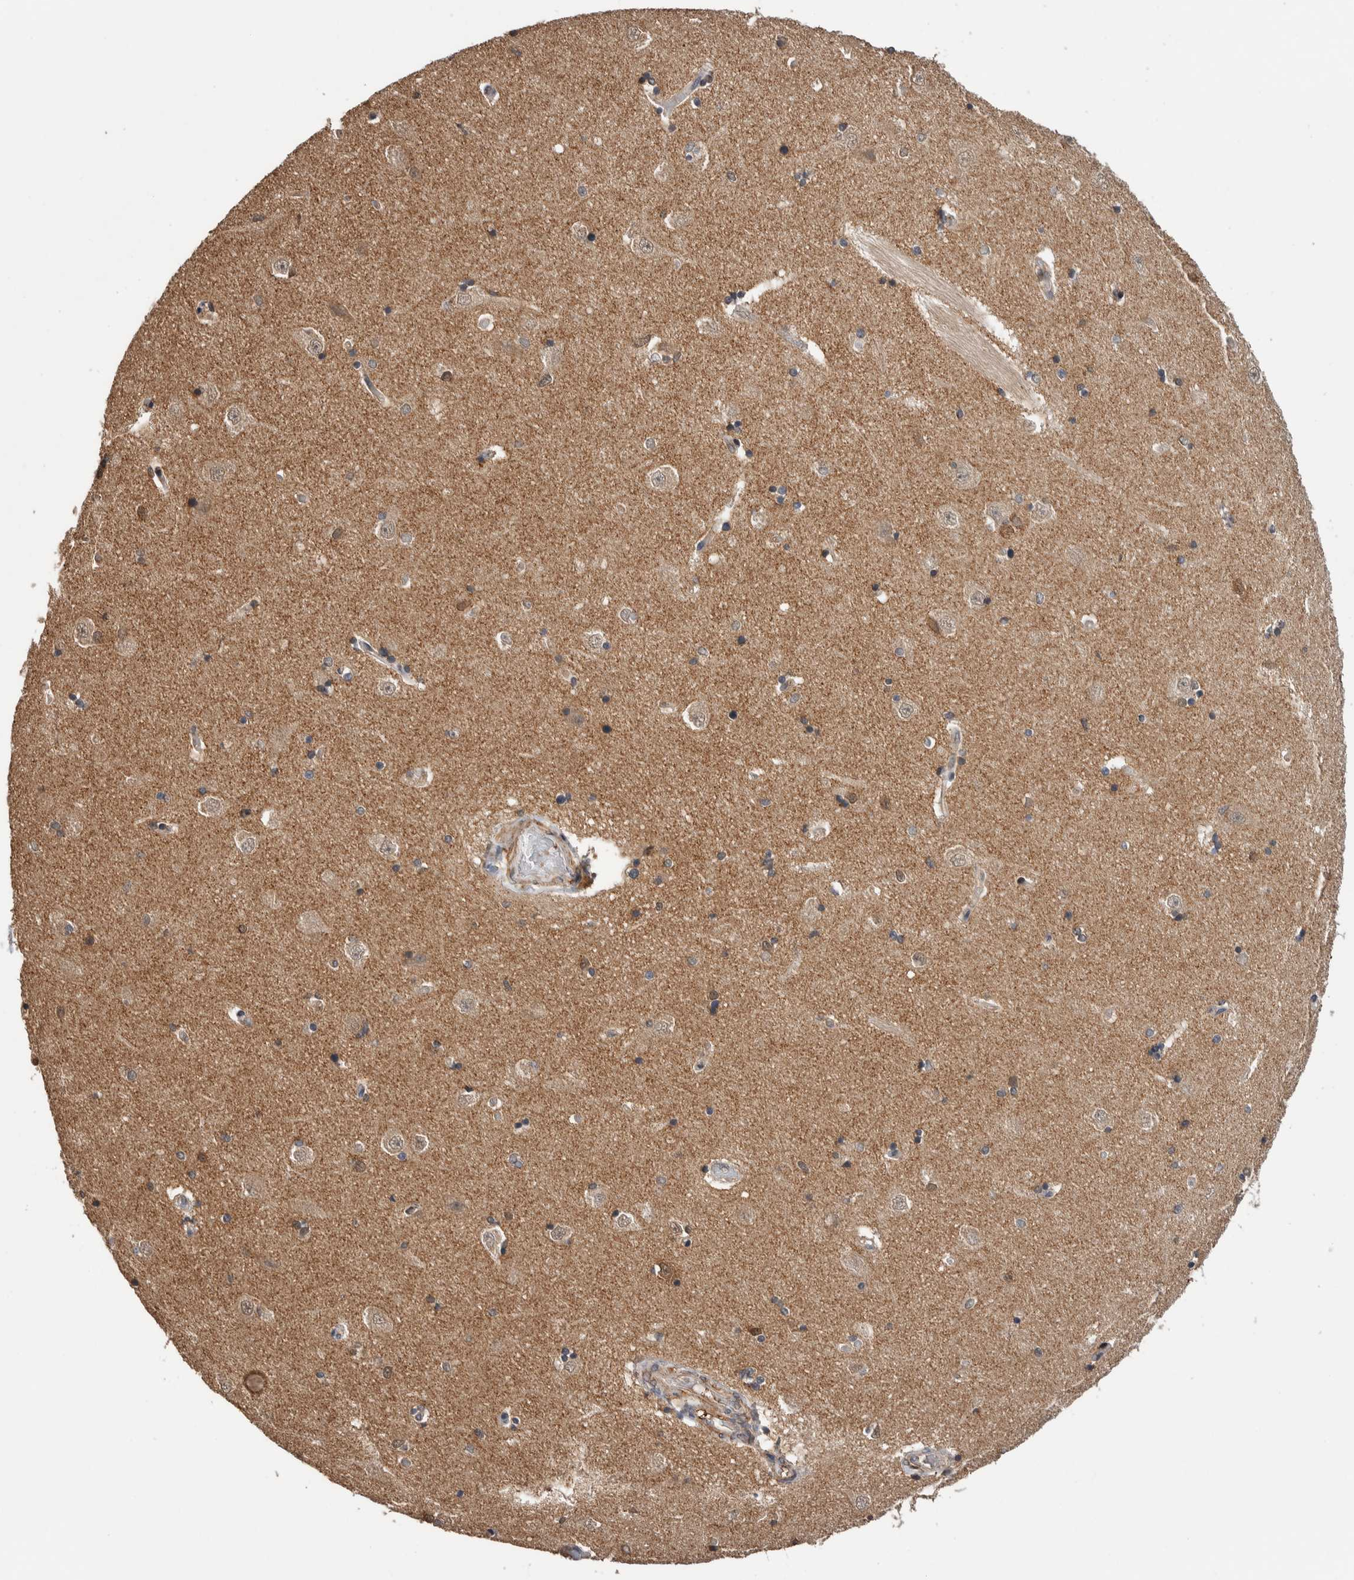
{"staining": {"intensity": "moderate", "quantity": "<25%", "location": "cytoplasmic/membranous"}, "tissue": "hippocampus", "cell_type": "Glial cells", "image_type": "normal", "snomed": [{"axis": "morphology", "description": "Normal tissue, NOS"}, {"axis": "topography", "description": "Hippocampus"}], "caption": "This micrograph demonstrates benign hippocampus stained with immunohistochemistry to label a protein in brown. The cytoplasmic/membranous of glial cells show moderate positivity for the protein. Nuclei are counter-stained blue.", "gene": "DVL2", "patient": {"sex": "male", "age": 45}}